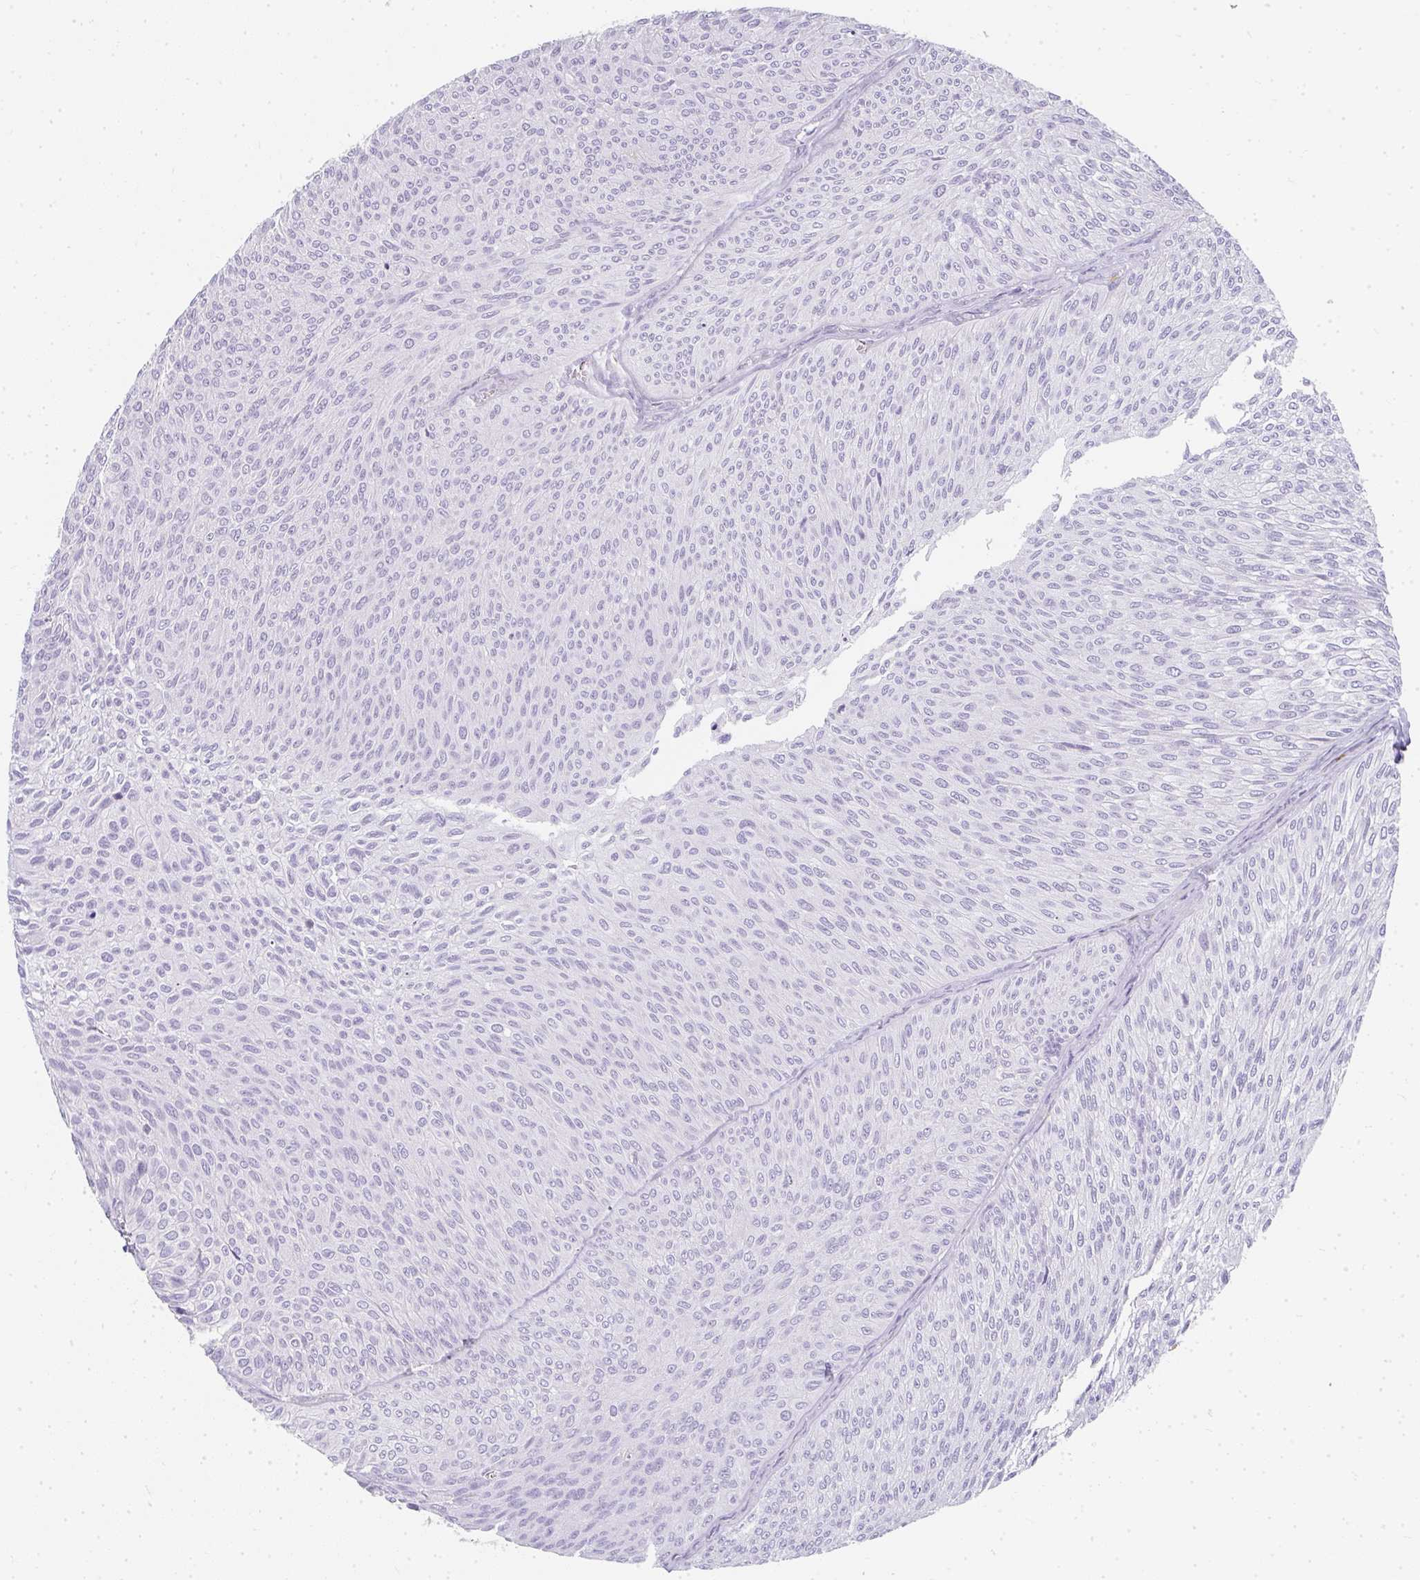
{"staining": {"intensity": "negative", "quantity": "none", "location": "none"}, "tissue": "urothelial cancer", "cell_type": "Tumor cells", "image_type": "cancer", "snomed": [{"axis": "morphology", "description": "Urothelial carcinoma, Low grade"}, {"axis": "topography", "description": "Urinary bladder"}], "caption": "Tumor cells are negative for brown protein staining in low-grade urothelial carcinoma. (Immunohistochemistry, brightfield microscopy, high magnification).", "gene": "HK3", "patient": {"sex": "male", "age": 91}}